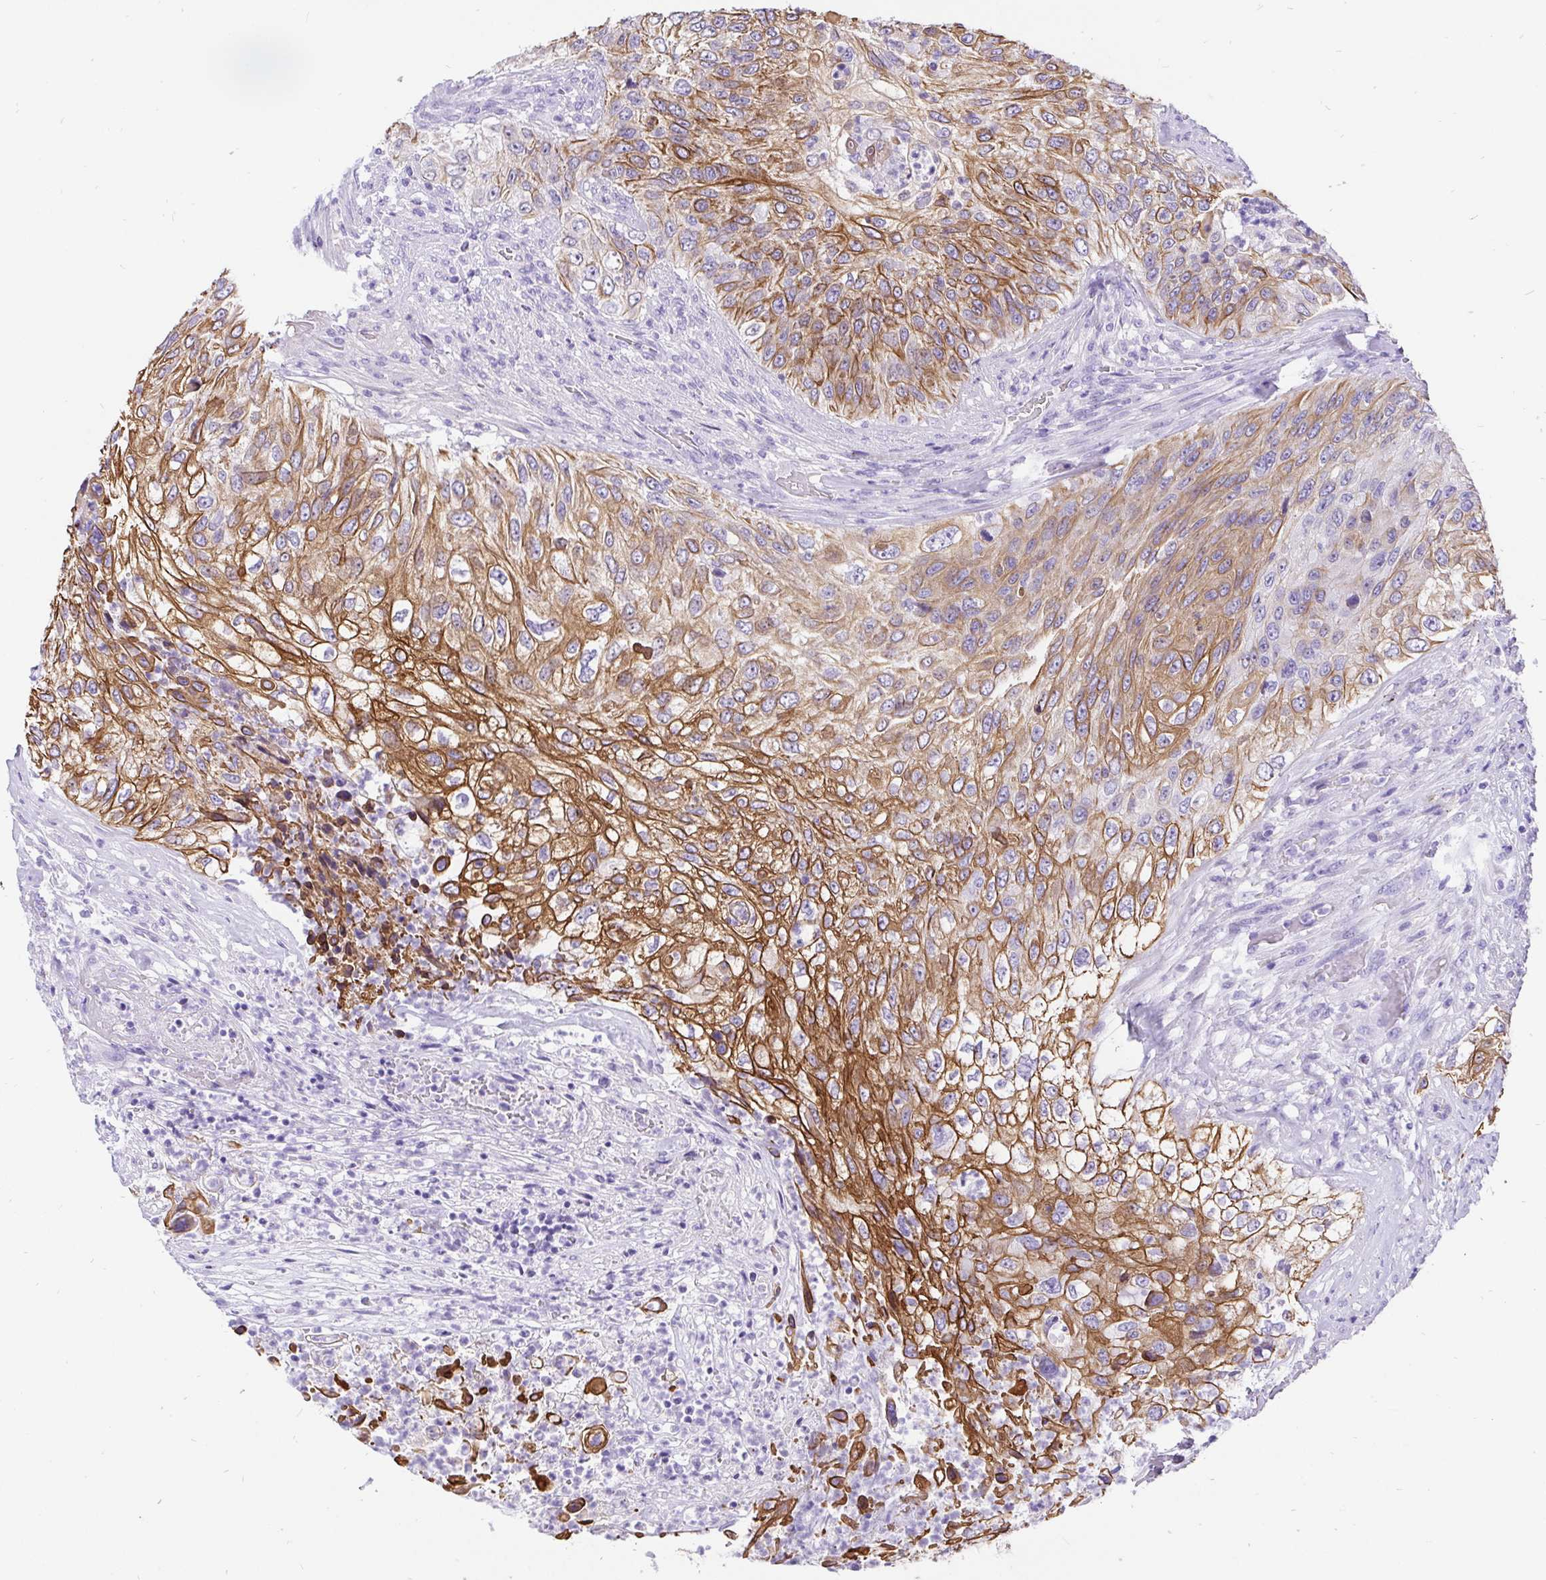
{"staining": {"intensity": "moderate", "quantity": "25%-75%", "location": "cytoplasmic/membranous"}, "tissue": "urothelial cancer", "cell_type": "Tumor cells", "image_type": "cancer", "snomed": [{"axis": "morphology", "description": "Urothelial carcinoma, High grade"}, {"axis": "topography", "description": "Urinary bladder"}], "caption": "This micrograph shows urothelial carcinoma (high-grade) stained with immunohistochemistry to label a protein in brown. The cytoplasmic/membranous of tumor cells show moderate positivity for the protein. Nuclei are counter-stained blue.", "gene": "KRT13", "patient": {"sex": "female", "age": 60}}